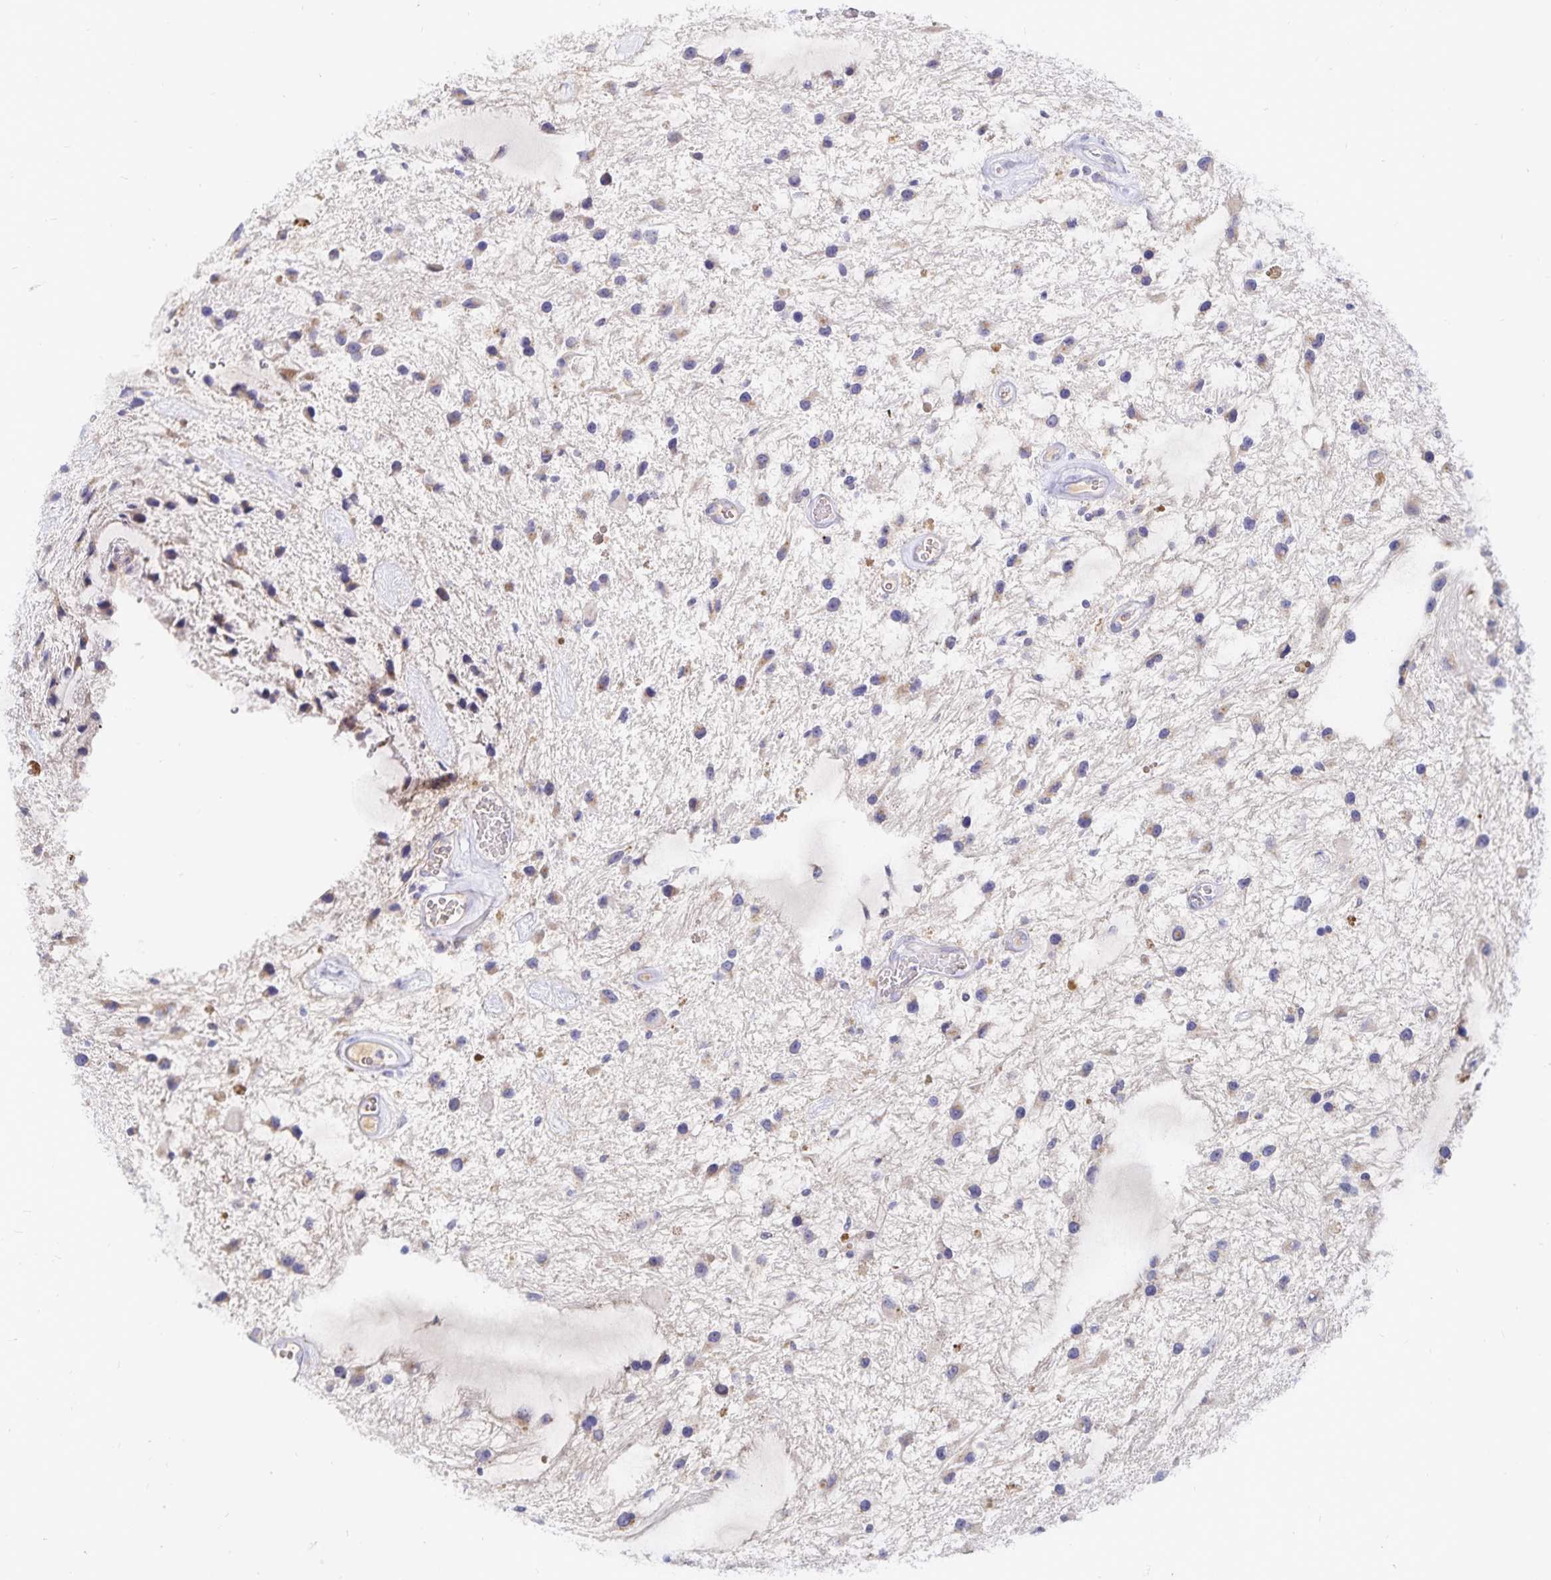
{"staining": {"intensity": "weak", "quantity": "<25%", "location": "cytoplasmic/membranous"}, "tissue": "glioma", "cell_type": "Tumor cells", "image_type": "cancer", "snomed": [{"axis": "morphology", "description": "Glioma, malignant, Low grade"}, {"axis": "topography", "description": "Cerebellum"}], "caption": "This is a micrograph of IHC staining of low-grade glioma (malignant), which shows no staining in tumor cells.", "gene": "PKHD1", "patient": {"sex": "female", "age": 14}}